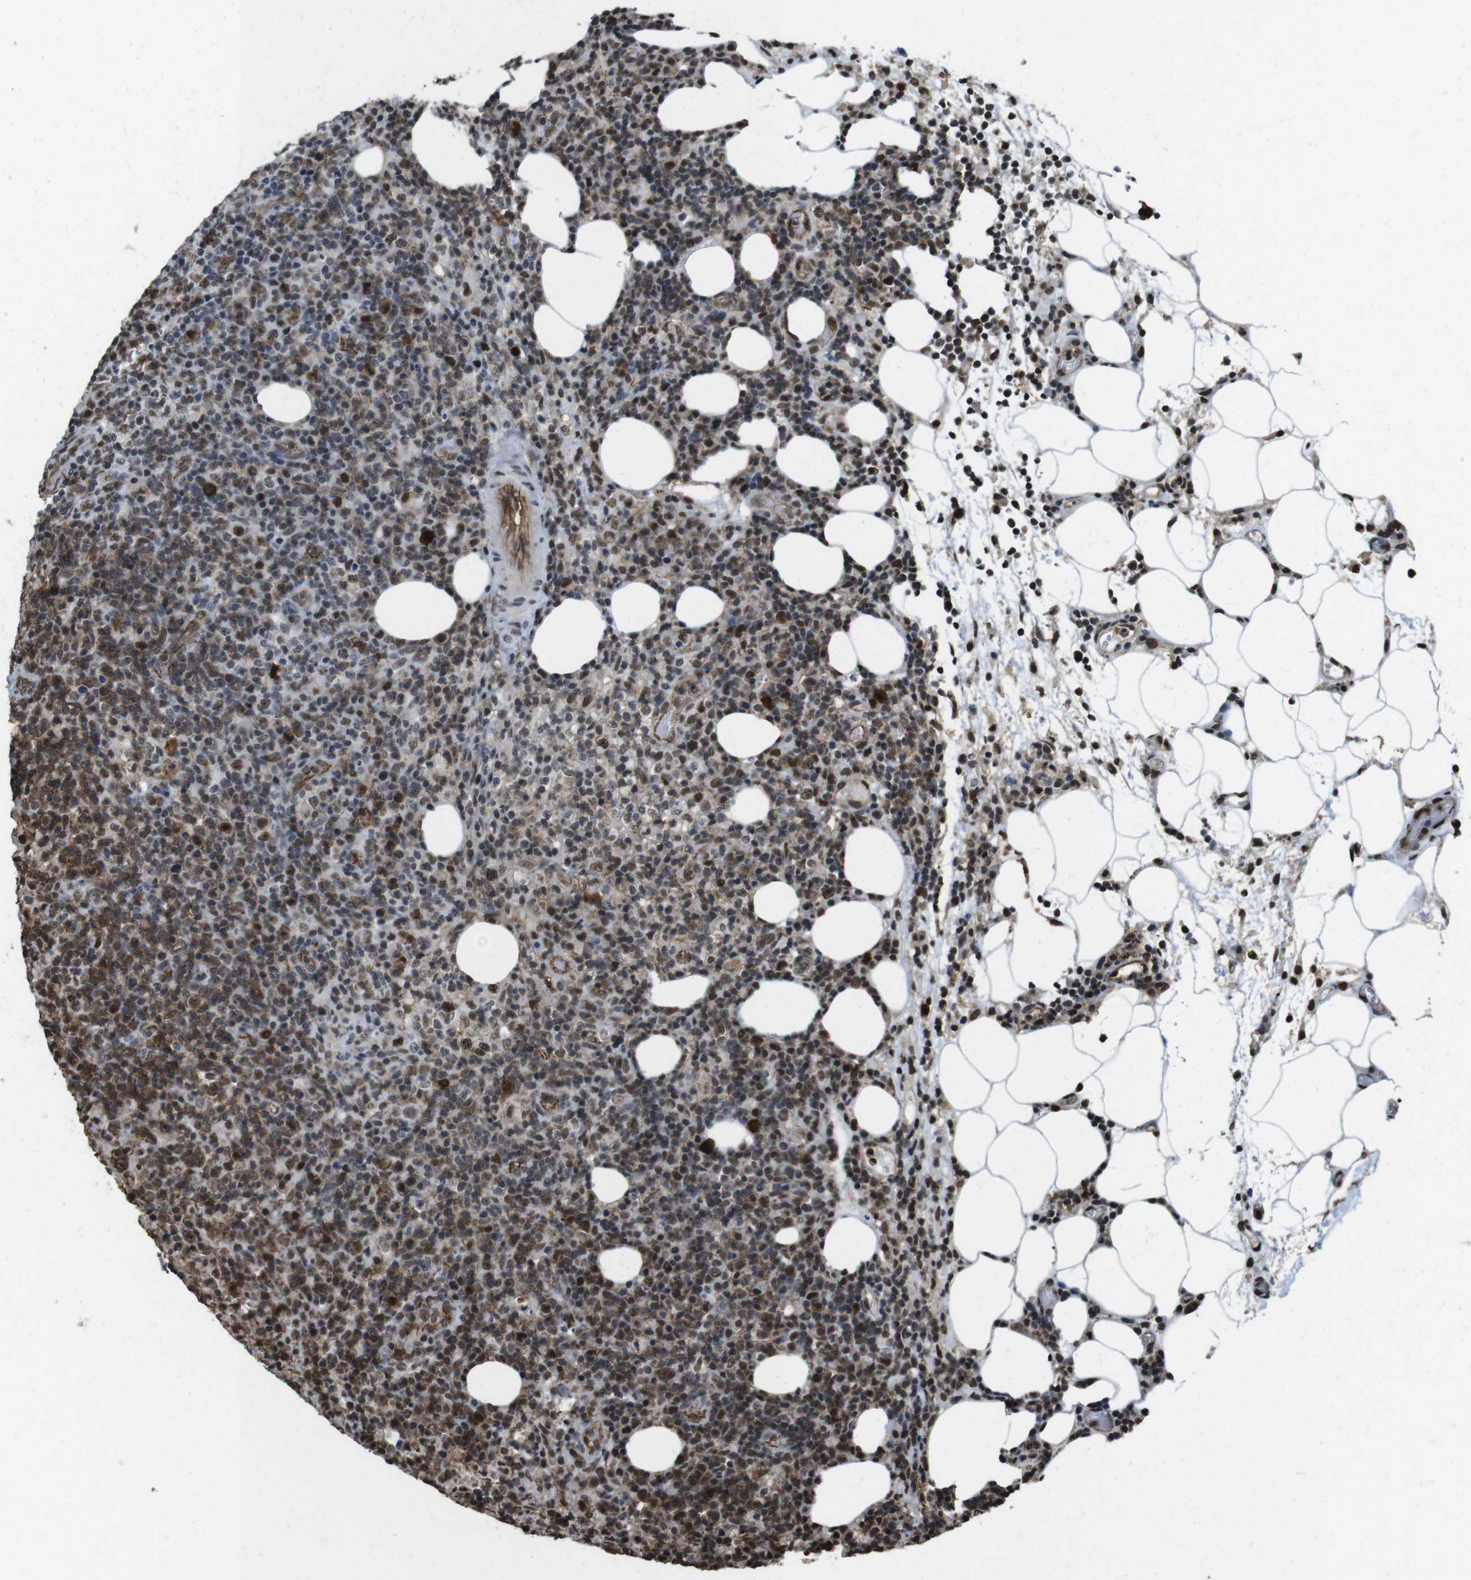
{"staining": {"intensity": "moderate", "quantity": ">75%", "location": "nuclear"}, "tissue": "lymphoma", "cell_type": "Tumor cells", "image_type": "cancer", "snomed": [{"axis": "morphology", "description": "Malignant lymphoma, non-Hodgkin's type, High grade"}, {"axis": "topography", "description": "Lymph node"}], "caption": "Immunohistochemical staining of lymphoma reveals medium levels of moderate nuclear expression in about >75% of tumor cells.", "gene": "CSNK2B", "patient": {"sex": "female", "age": 76}}